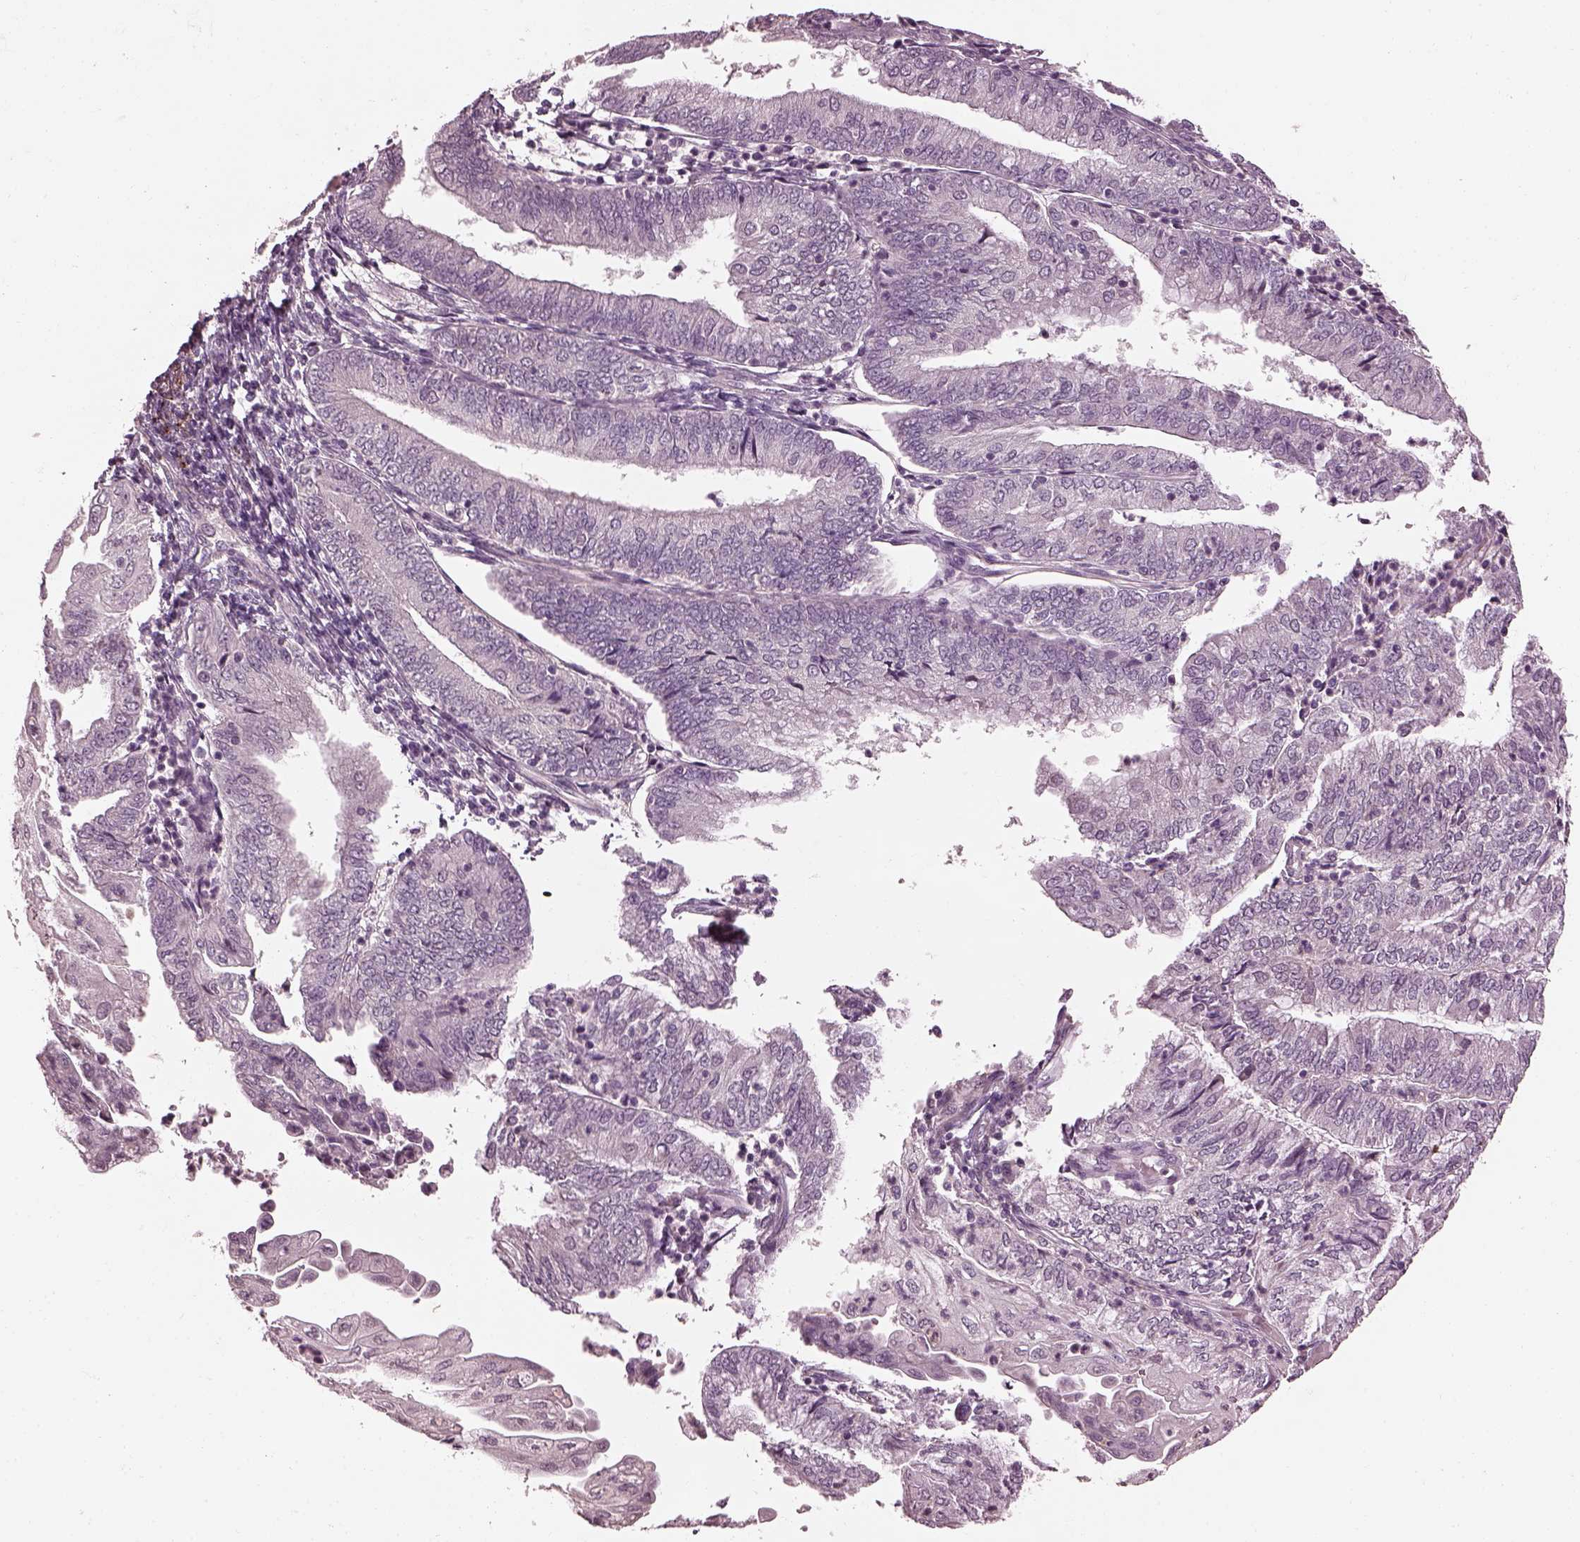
{"staining": {"intensity": "negative", "quantity": "none", "location": "none"}, "tissue": "endometrial cancer", "cell_type": "Tumor cells", "image_type": "cancer", "snomed": [{"axis": "morphology", "description": "Adenocarcinoma, NOS"}, {"axis": "topography", "description": "Endometrium"}], "caption": "Endometrial cancer (adenocarcinoma) stained for a protein using immunohistochemistry (IHC) demonstrates no staining tumor cells.", "gene": "EFEMP1", "patient": {"sex": "female", "age": 55}}